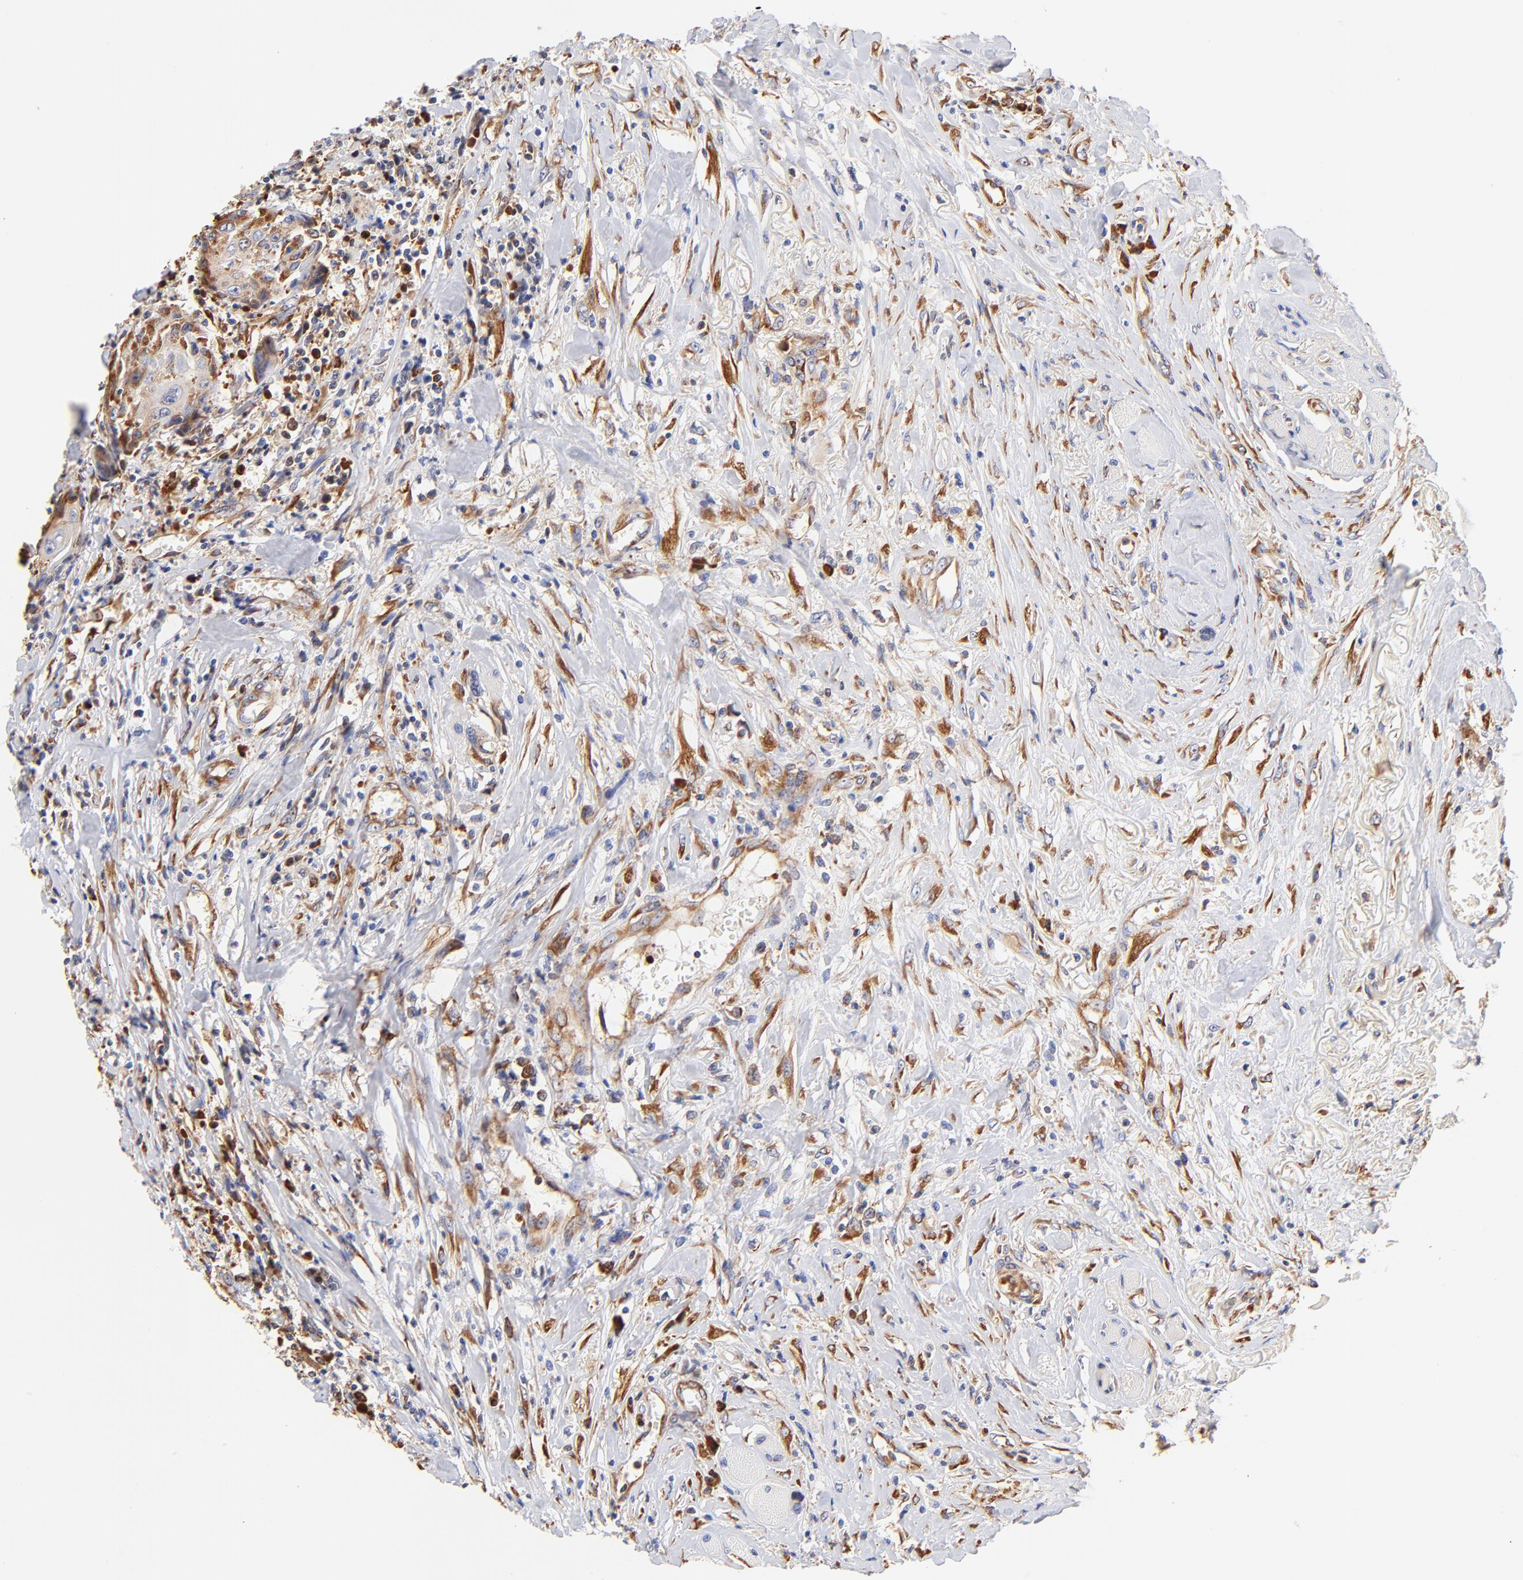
{"staining": {"intensity": "moderate", "quantity": ">75%", "location": "cytoplasmic/membranous"}, "tissue": "head and neck cancer", "cell_type": "Tumor cells", "image_type": "cancer", "snomed": [{"axis": "morphology", "description": "Squamous cell carcinoma, NOS"}, {"axis": "topography", "description": "Oral tissue"}, {"axis": "topography", "description": "Head-Neck"}], "caption": "A brown stain labels moderate cytoplasmic/membranous expression of a protein in human head and neck cancer (squamous cell carcinoma) tumor cells. The protein is shown in brown color, while the nuclei are stained blue.", "gene": "RPL27", "patient": {"sex": "female", "age": 82}}